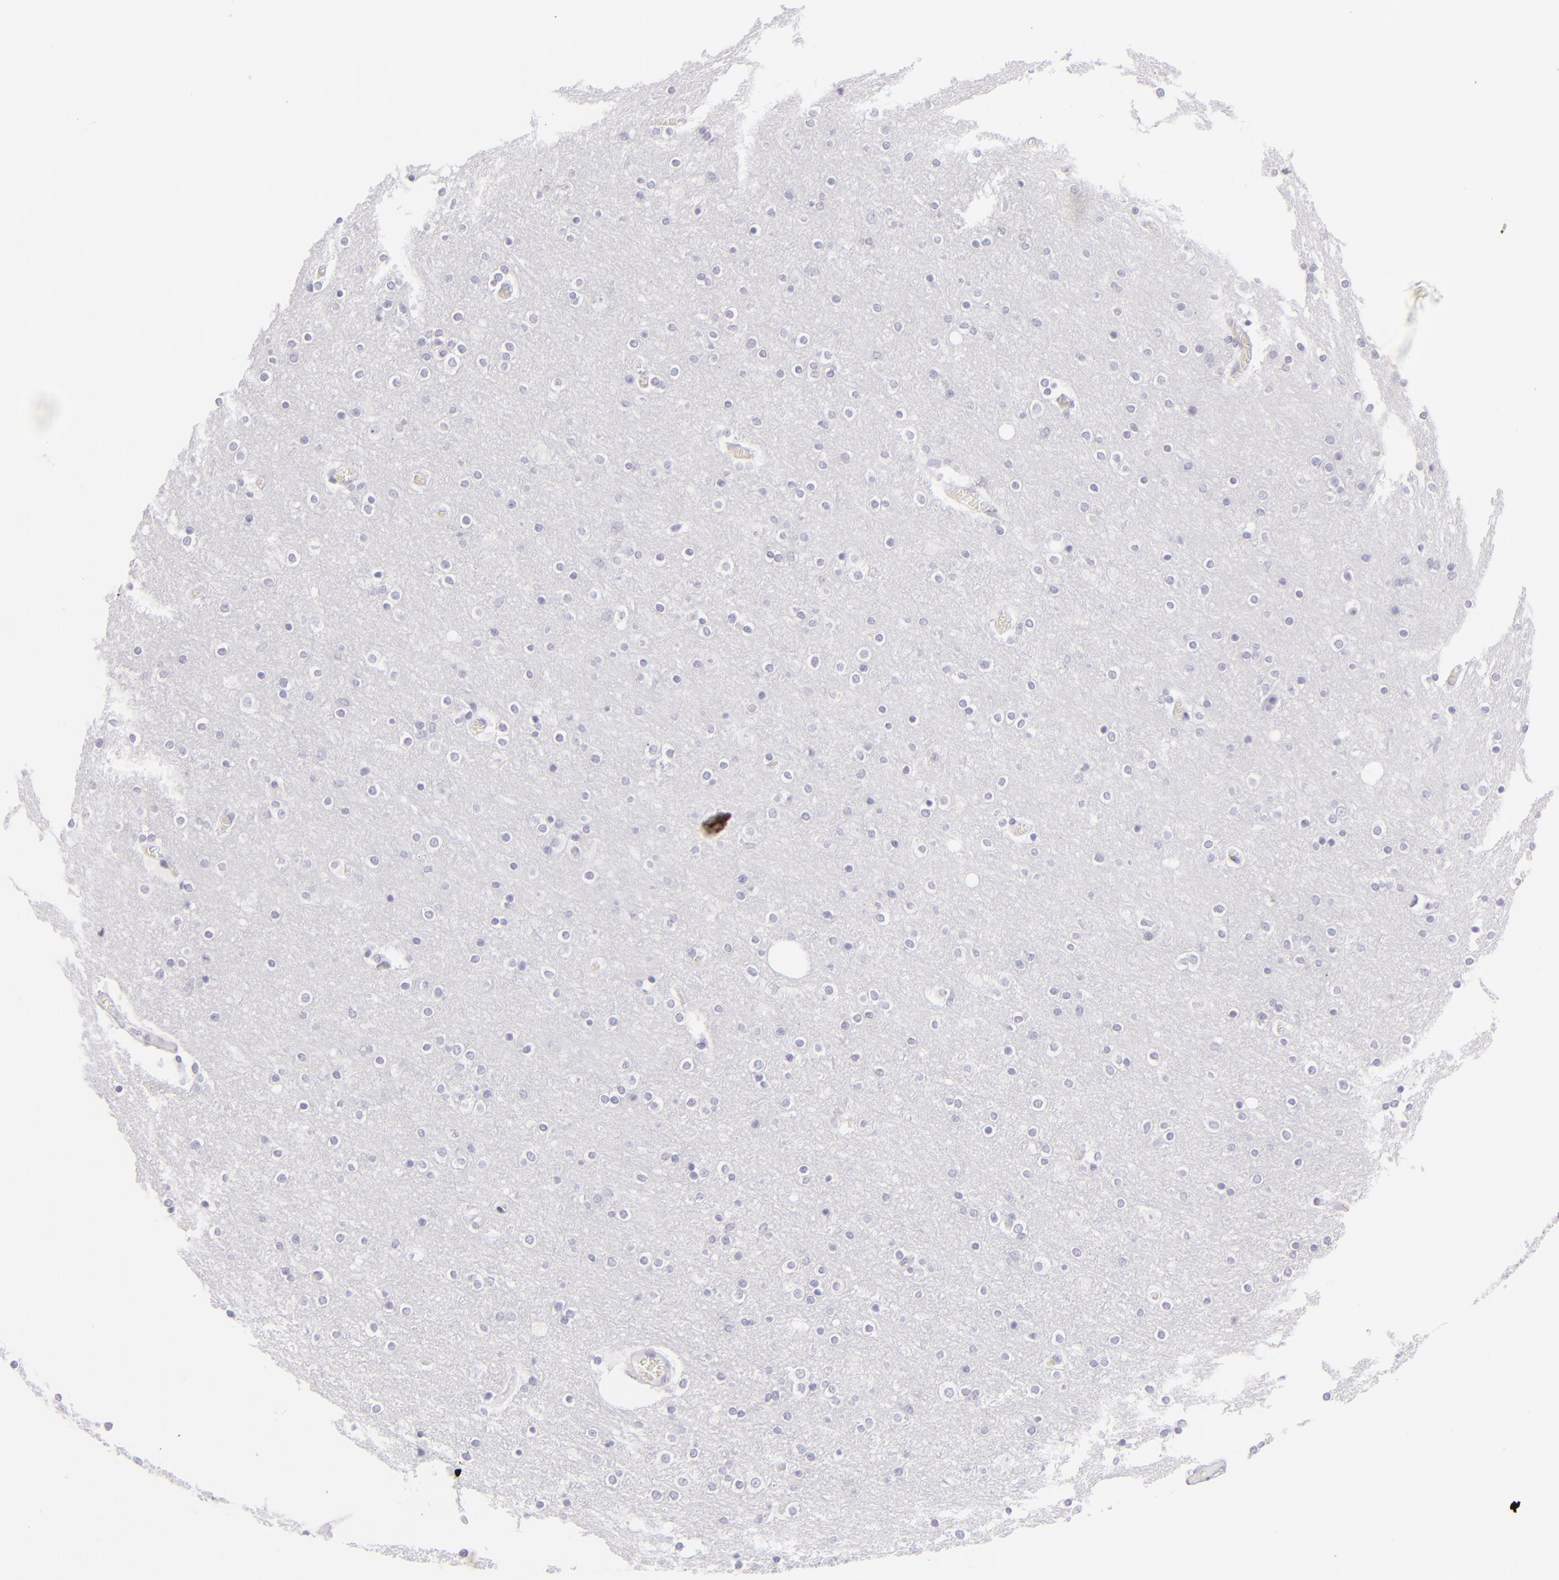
{"staining": {"intensity": "negative", "quantity": "none", "location": "none"}, "tissue": "cerebral cortex", "cell_type": "Endothelial cells", "image_type": "normal", "snomed": [{"axis": "morphology", "description": "Normal tissue, NOS"}, {"axis": "topography", "description": "Cerebral cortex"}], "caption": "Immunohistochemistry (IHC) histopathology image of unremarkable cerebral cortex: cerebral cortex stained with DAB reveals no significant protein staining in endothelial cells.", "gene": "FCER2", "patient": {"sex": "female", "age": 54}}